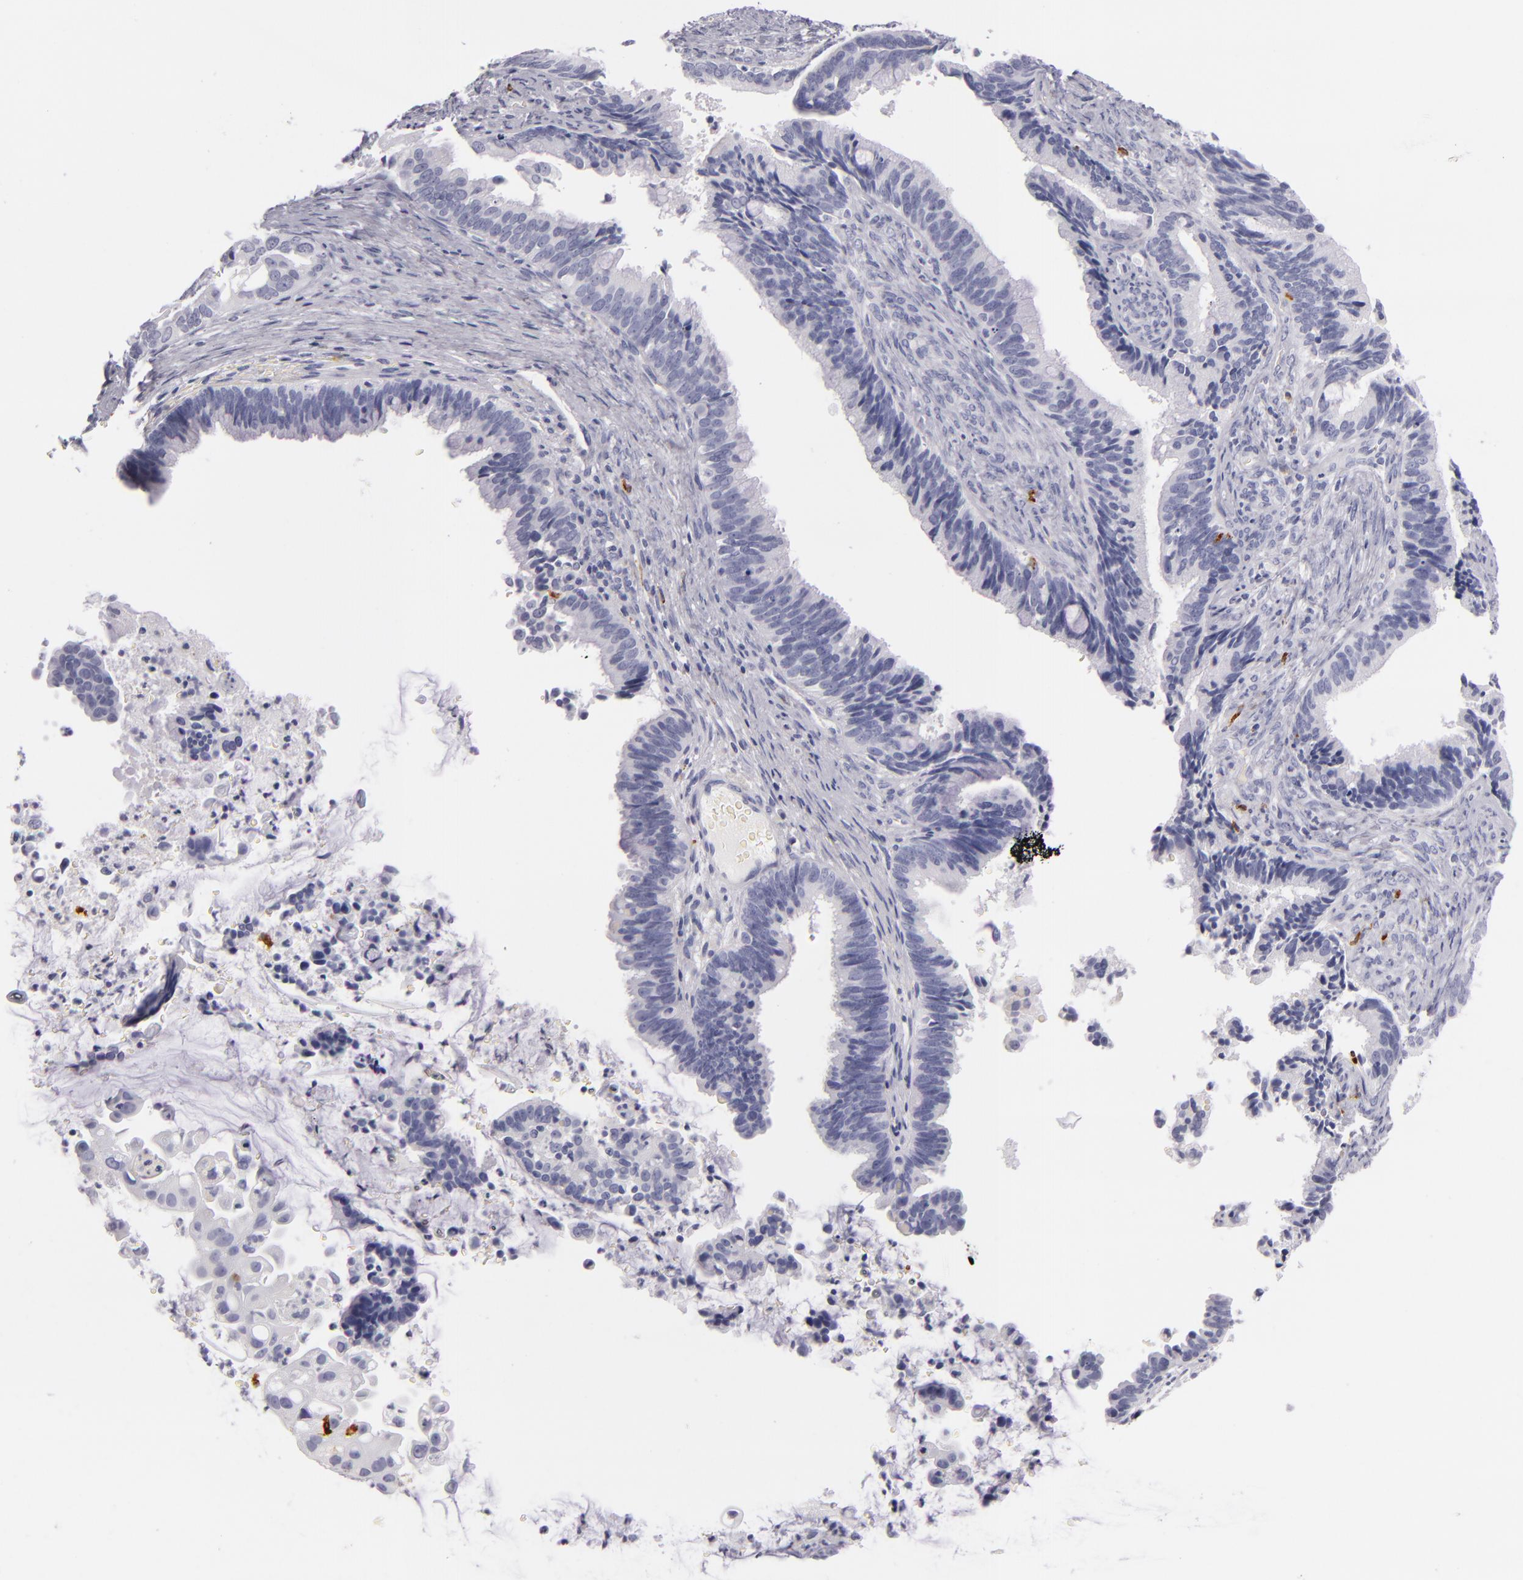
{"staining": {"intensity": "negative", "quantity": "none", "location": "none"}, "tissue": "cervical cancer", "cell_type": "Tumor cells", "image_type": "cancer", "snomed": [{"axis": "morphology", "description": "Adenocarcinoma, NOS"}, {"axis": "topography", "description": "Cervix"}], "caption": "This is an immunohistochemistry (IHC) photomicrograph of human adenocarcinoma (cervical). There is no positivity in tumor cells.", "gene": "CD207", "patient": {"sex": "female", "age": 47}}